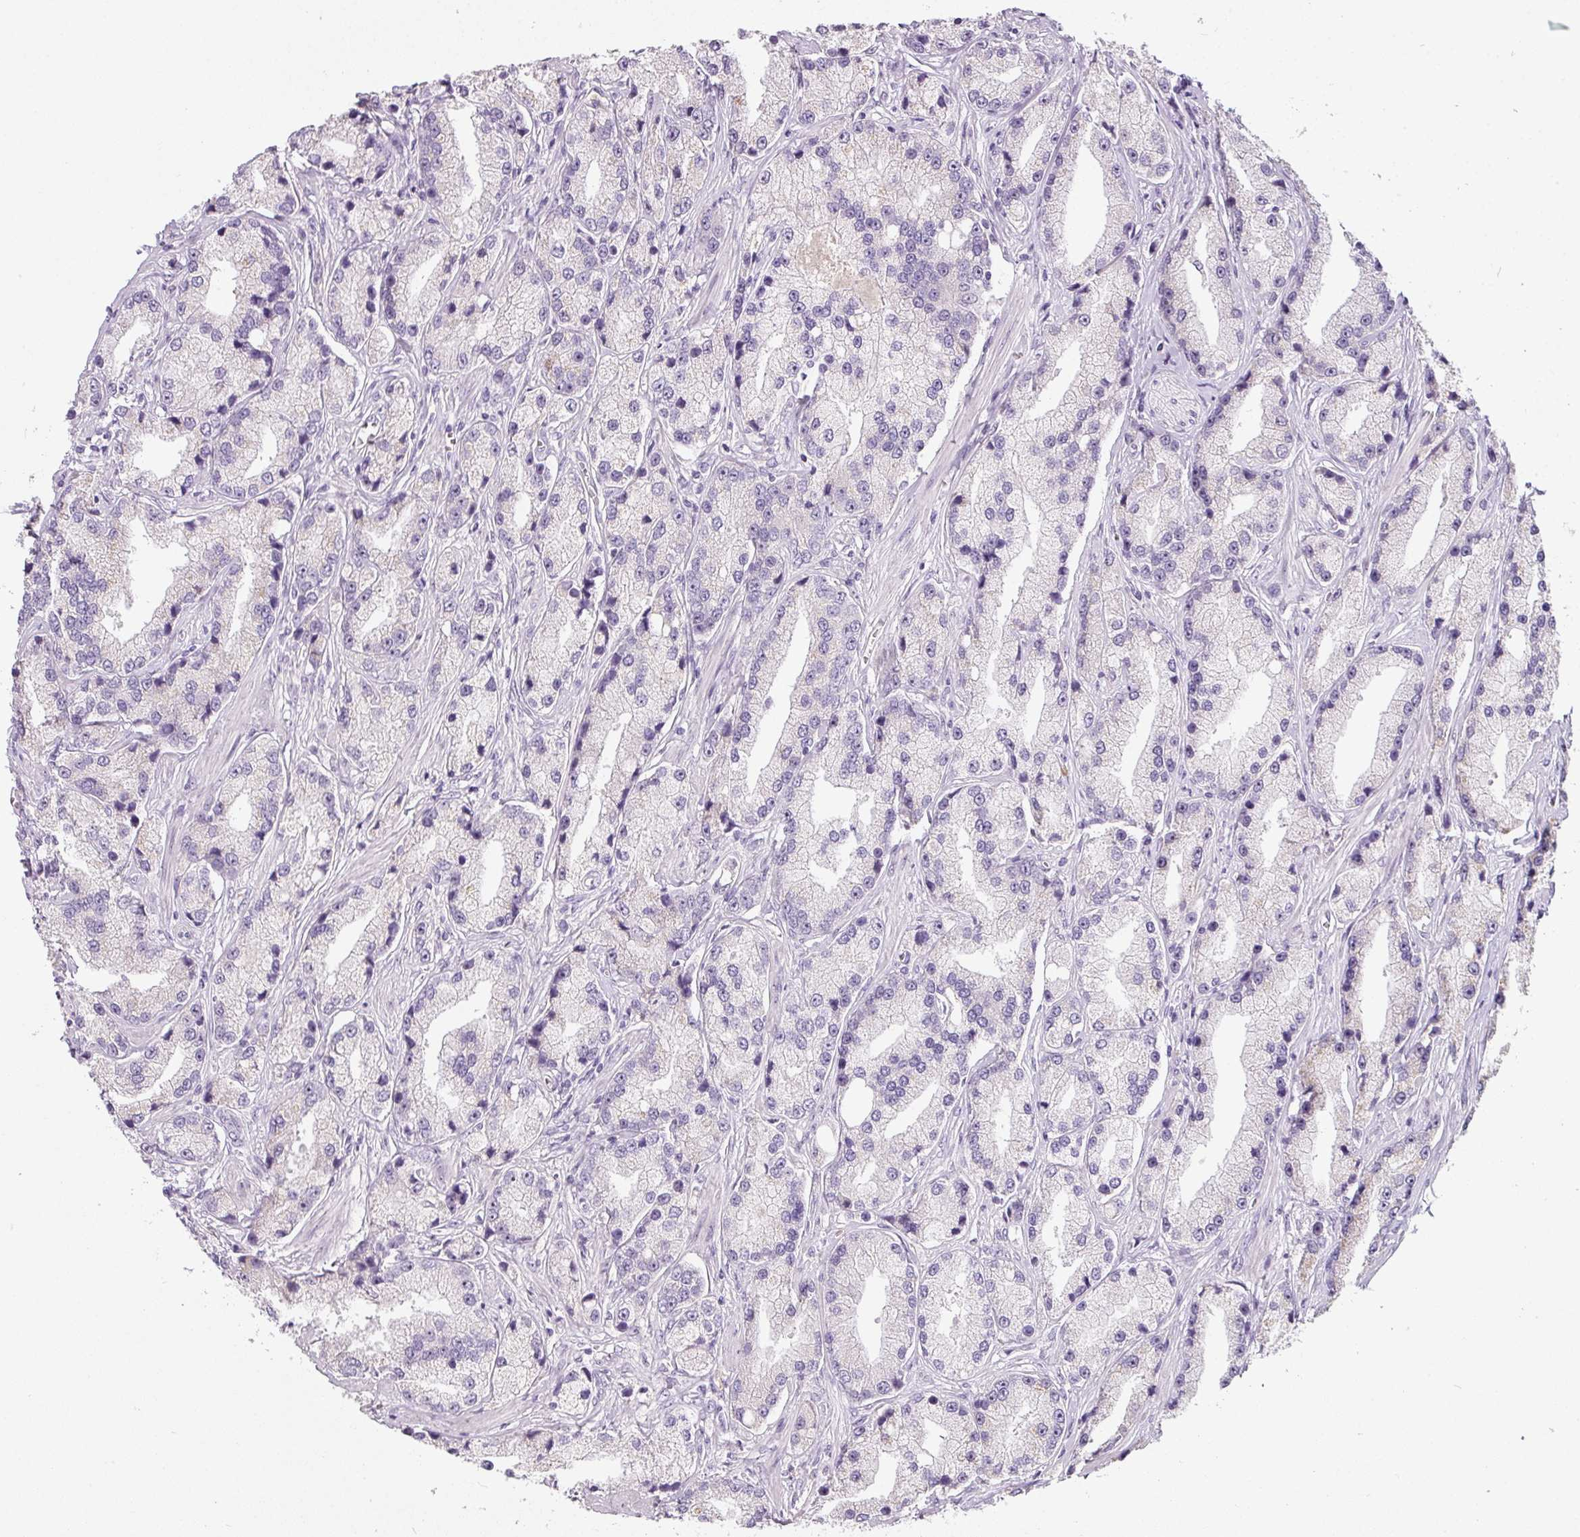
{"staining": {"intensity": "negative", "quantity": "none", "location": "none"}, "tissue": "prostate cancer", "cell_type": "Tumor cells", "image_type": "cancer", "snomed": [{"axis": "morphology", "description": "Adenocarcinoma, High grade"}, {"axis": "topography", "description": "Prostate"}], "caption": "Image shows no significant protein staining in tumor cells of prostate adenocarcinoma (high-grade).", "gene": "TMEM37", "patient": {"sex": "male", "age": 74}}